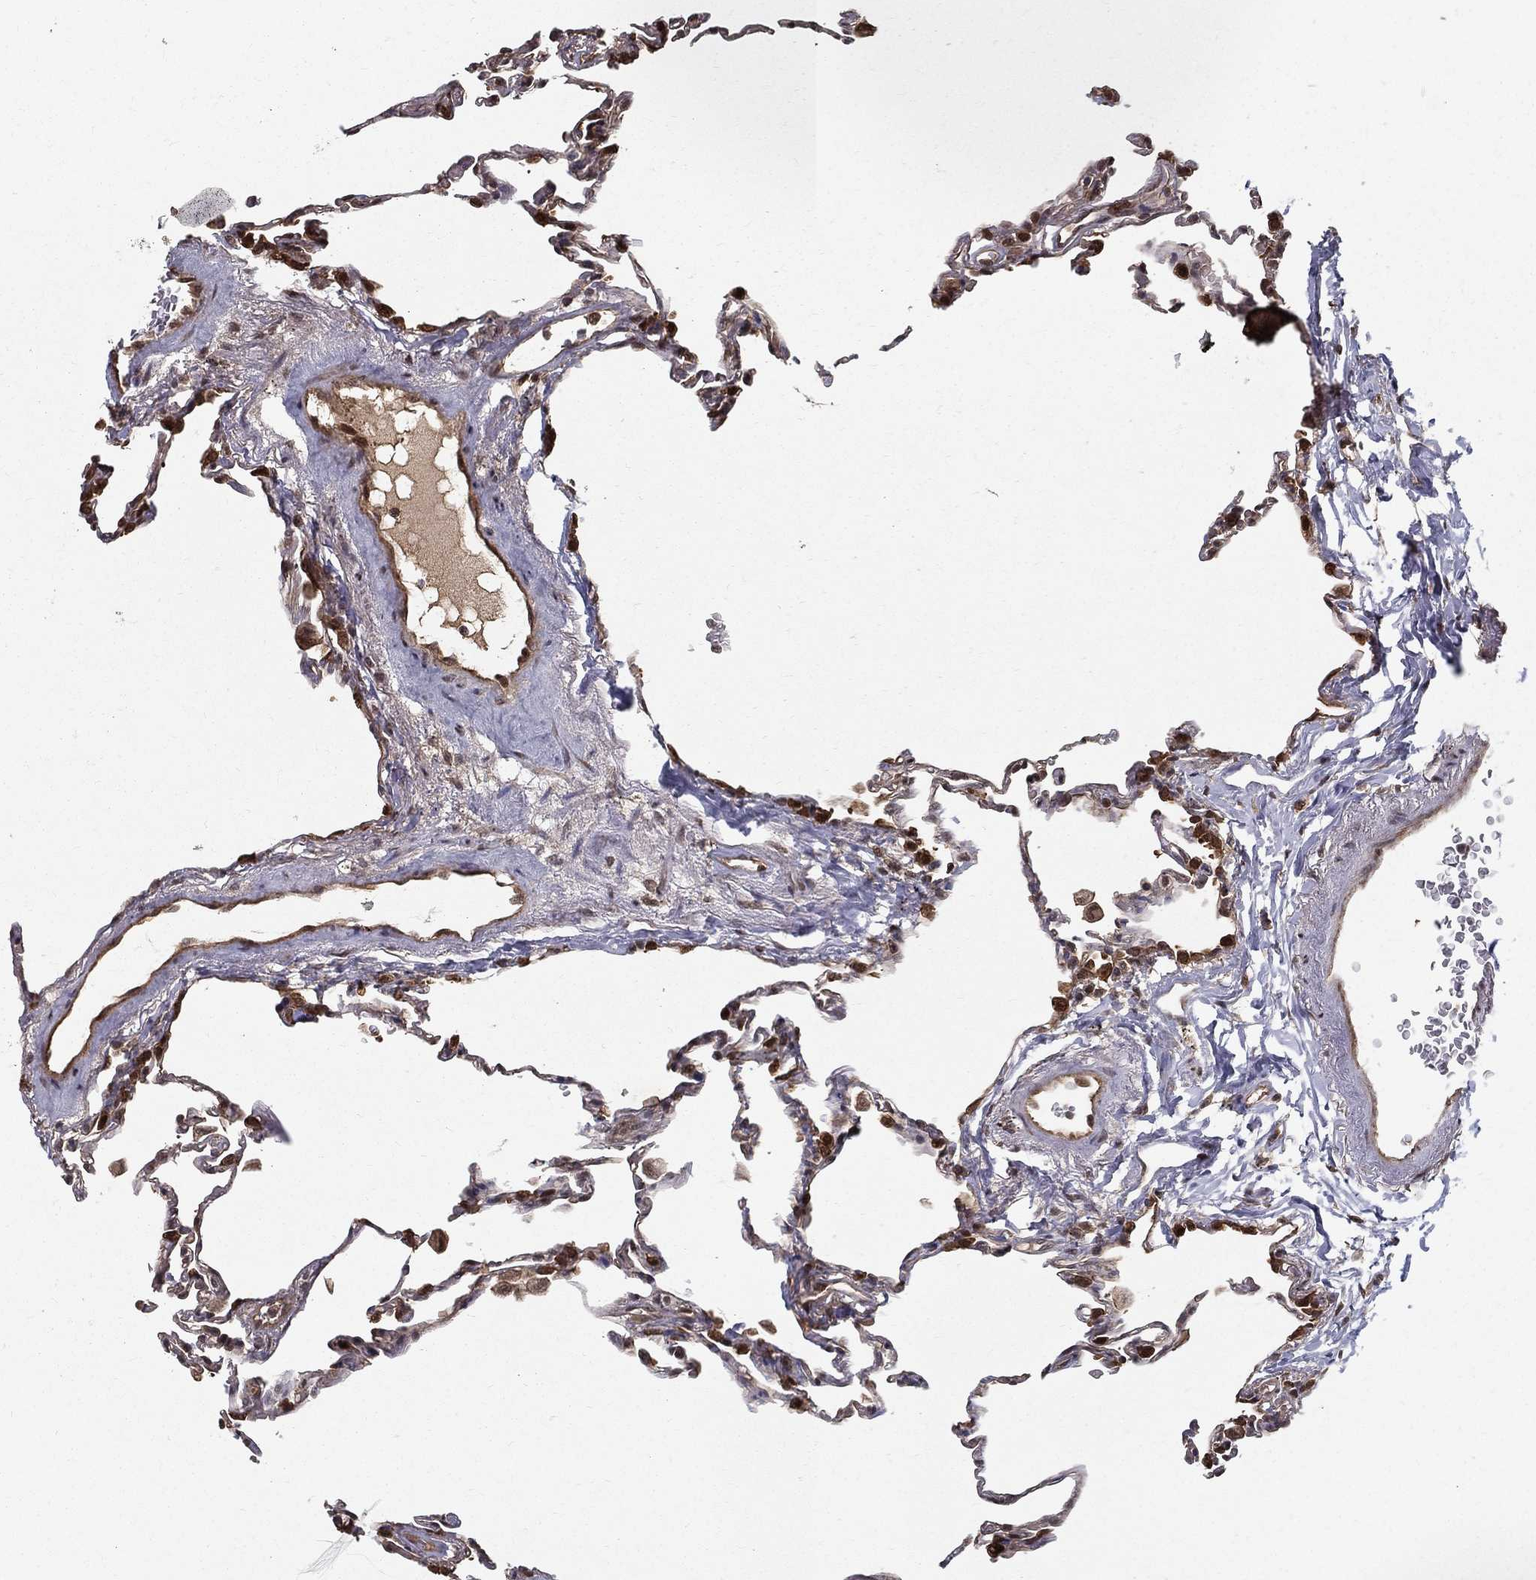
{"staining": {"intensity": "strong", "quantity": "<25%", "location": "nuclear"}, "tissue": "lung", "cell_type": "Alveolar cells", "image_type": "normal", "snomed": [{"axis": "morphology", "description": "Normal tissue, NOS"}, {"axis": "topography", "description": "Lung"}], "caption": "Immunohistochemistry (IHC) staining of unremarkable lung, which displays medium levels of strong nuclear expression in about <25% of alveolar cells indicating strong nuclear protein positivity. The staining was performed using DAB (brown) for protein detection and nuclei were counterstained in hematoxylin (blue).", "gene": "SLC6A6", "patient": {"sex": "female", "age": 57}}